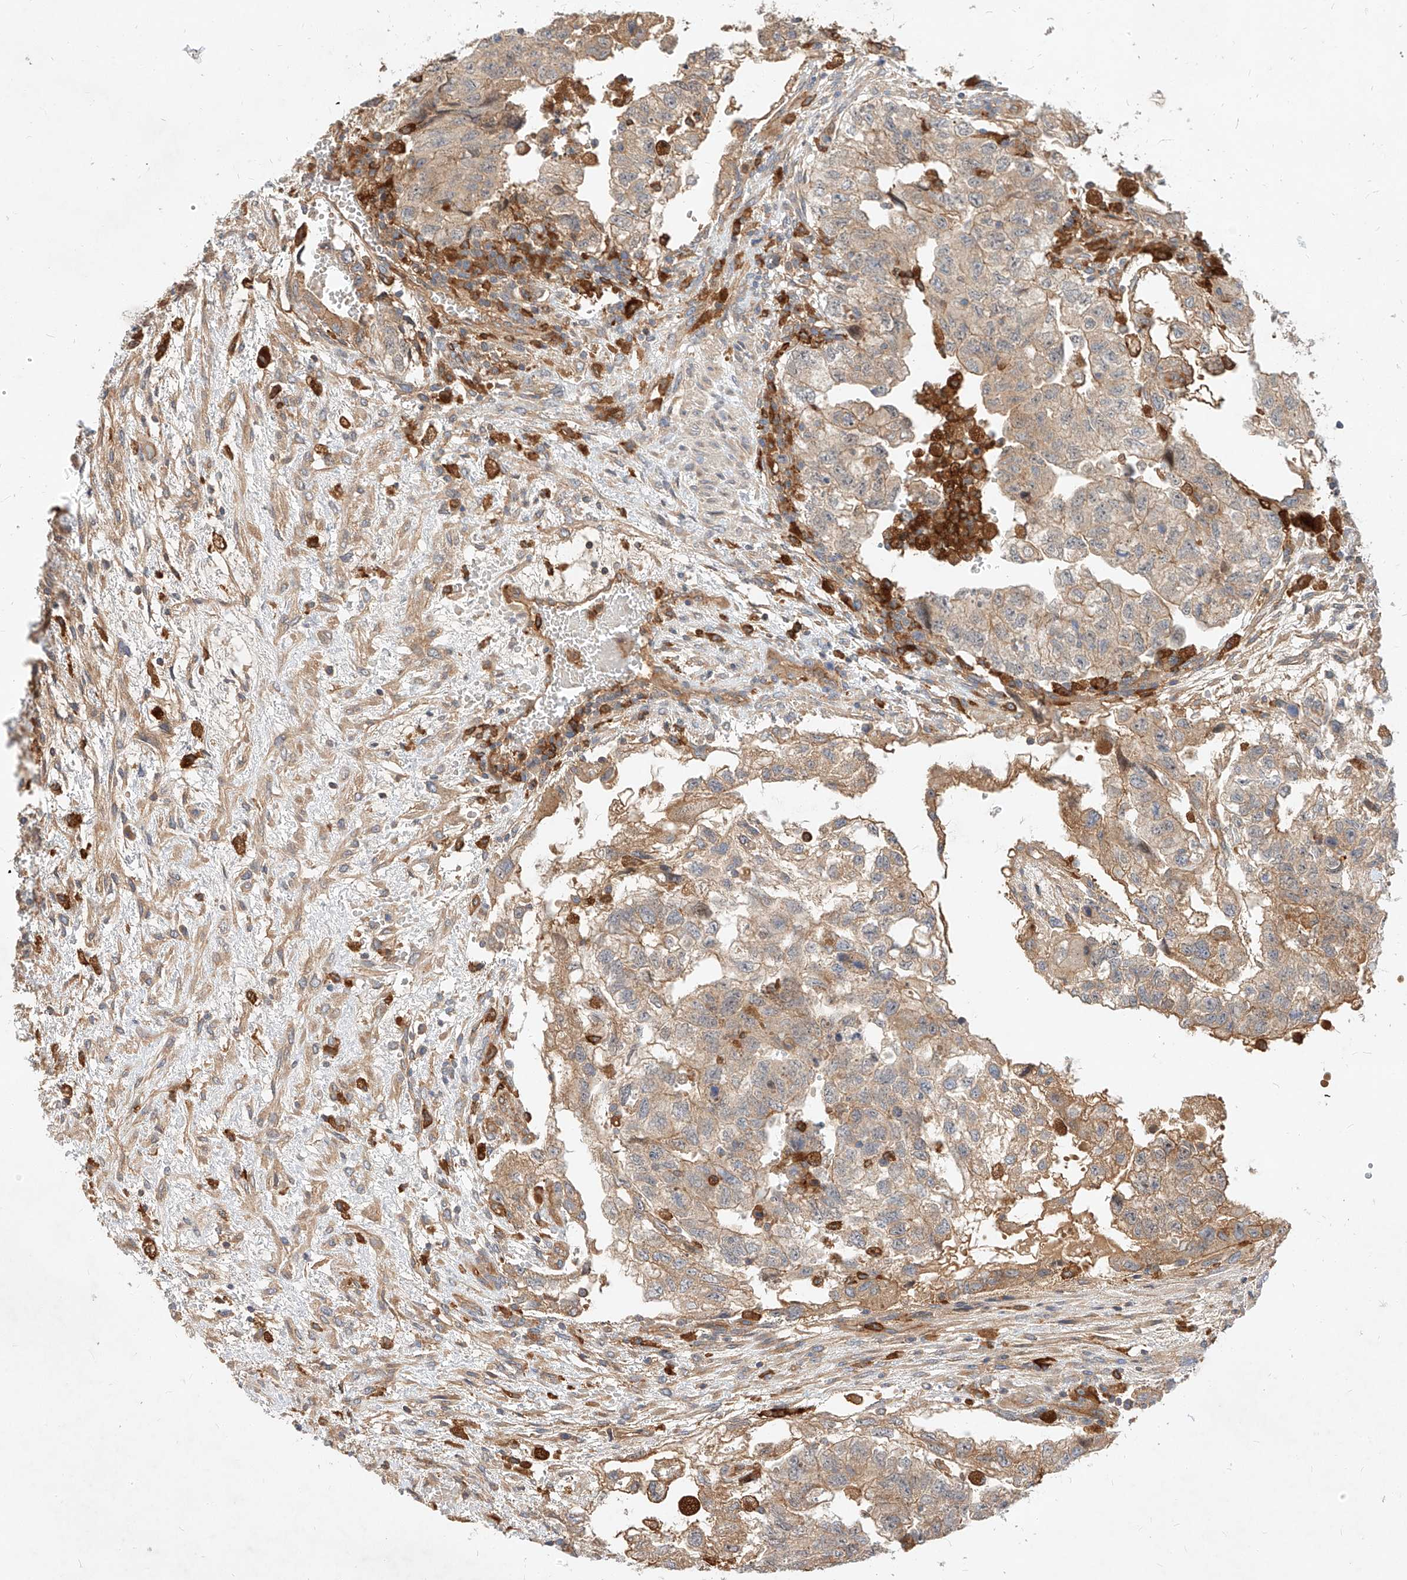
{"staining": {"intensity": "weak", "quantity": ">75%", "location": "cytoplasmic/membranous"}, "tissue": "testis cancer", "cell_type": "Tumor cells", "image_type": "cancer", "snomed": [{"axis": "morphology", "description": "Carcinoma, Embryonal, NOS"}, {"axis": "topography", "description": "Testis"}], "caption": "Weak cytoplasmic/membranous expression for a protein is appreciated in approximately >75% of tumor cells of testis embryonal carcinoma using IHC.", "gene": "NFAM1", "patient": {"sex": "male", "age": 36}}